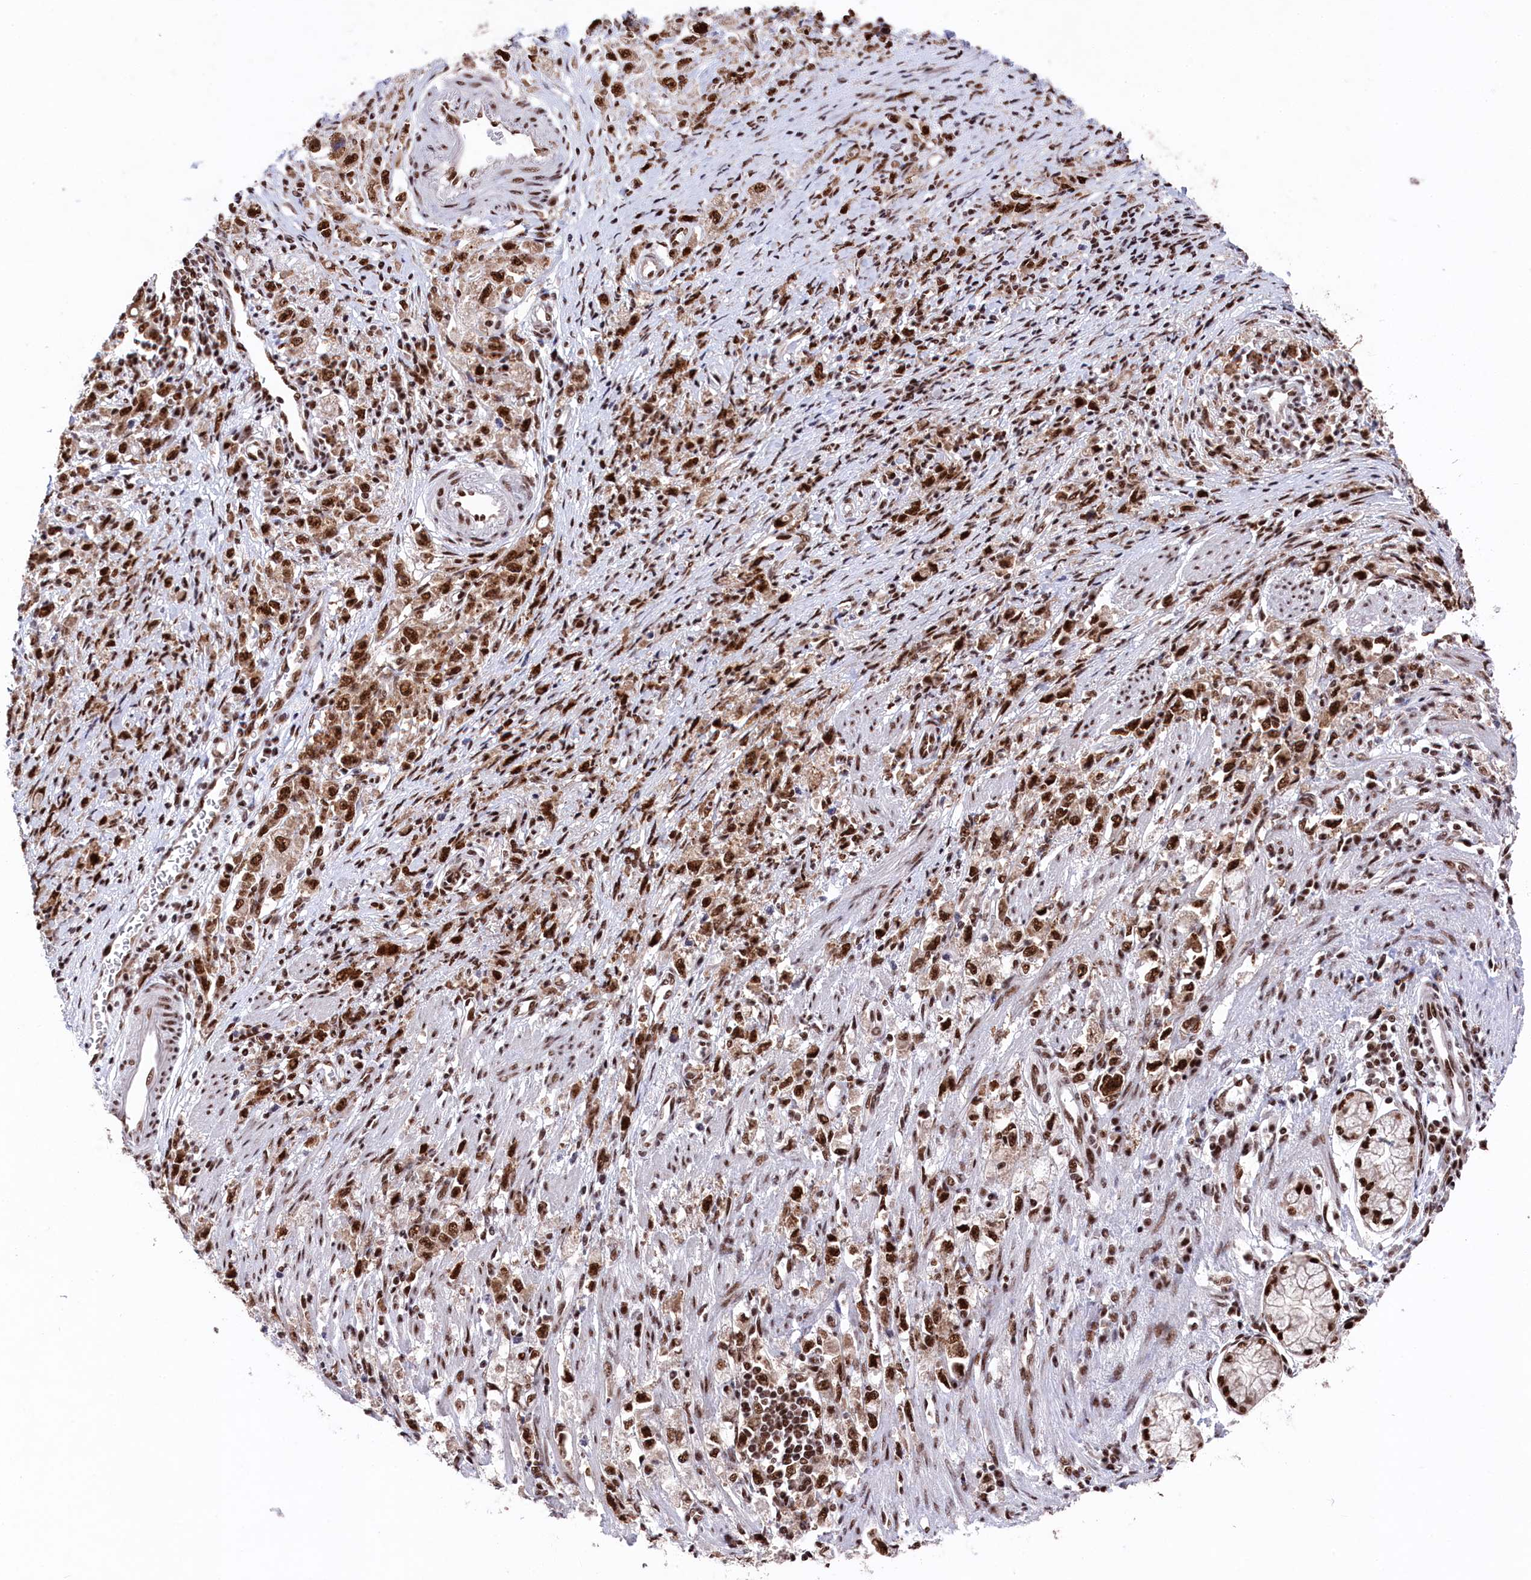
{"staining": {"intensity": "strong", "quantity": ">75%", "location": "nuclear"}, "tissue": "stomach cancer", "cell_type": "Tumor cells", "image_type": "cancer", "snomed": [{"axis": "morphology", "description": "Adenocarcinoma, NOS"}, {"axis": "topography", "description": "Stomach"}], "caption": "Stomach cancer (adenocarcinoma) stained with DAB immunohistochemistry shows high levels of strong nuclear expression in about >75% of tumor cells.", "gene": "PRPF31", "patient": {"sex": "female", "age": 59}}